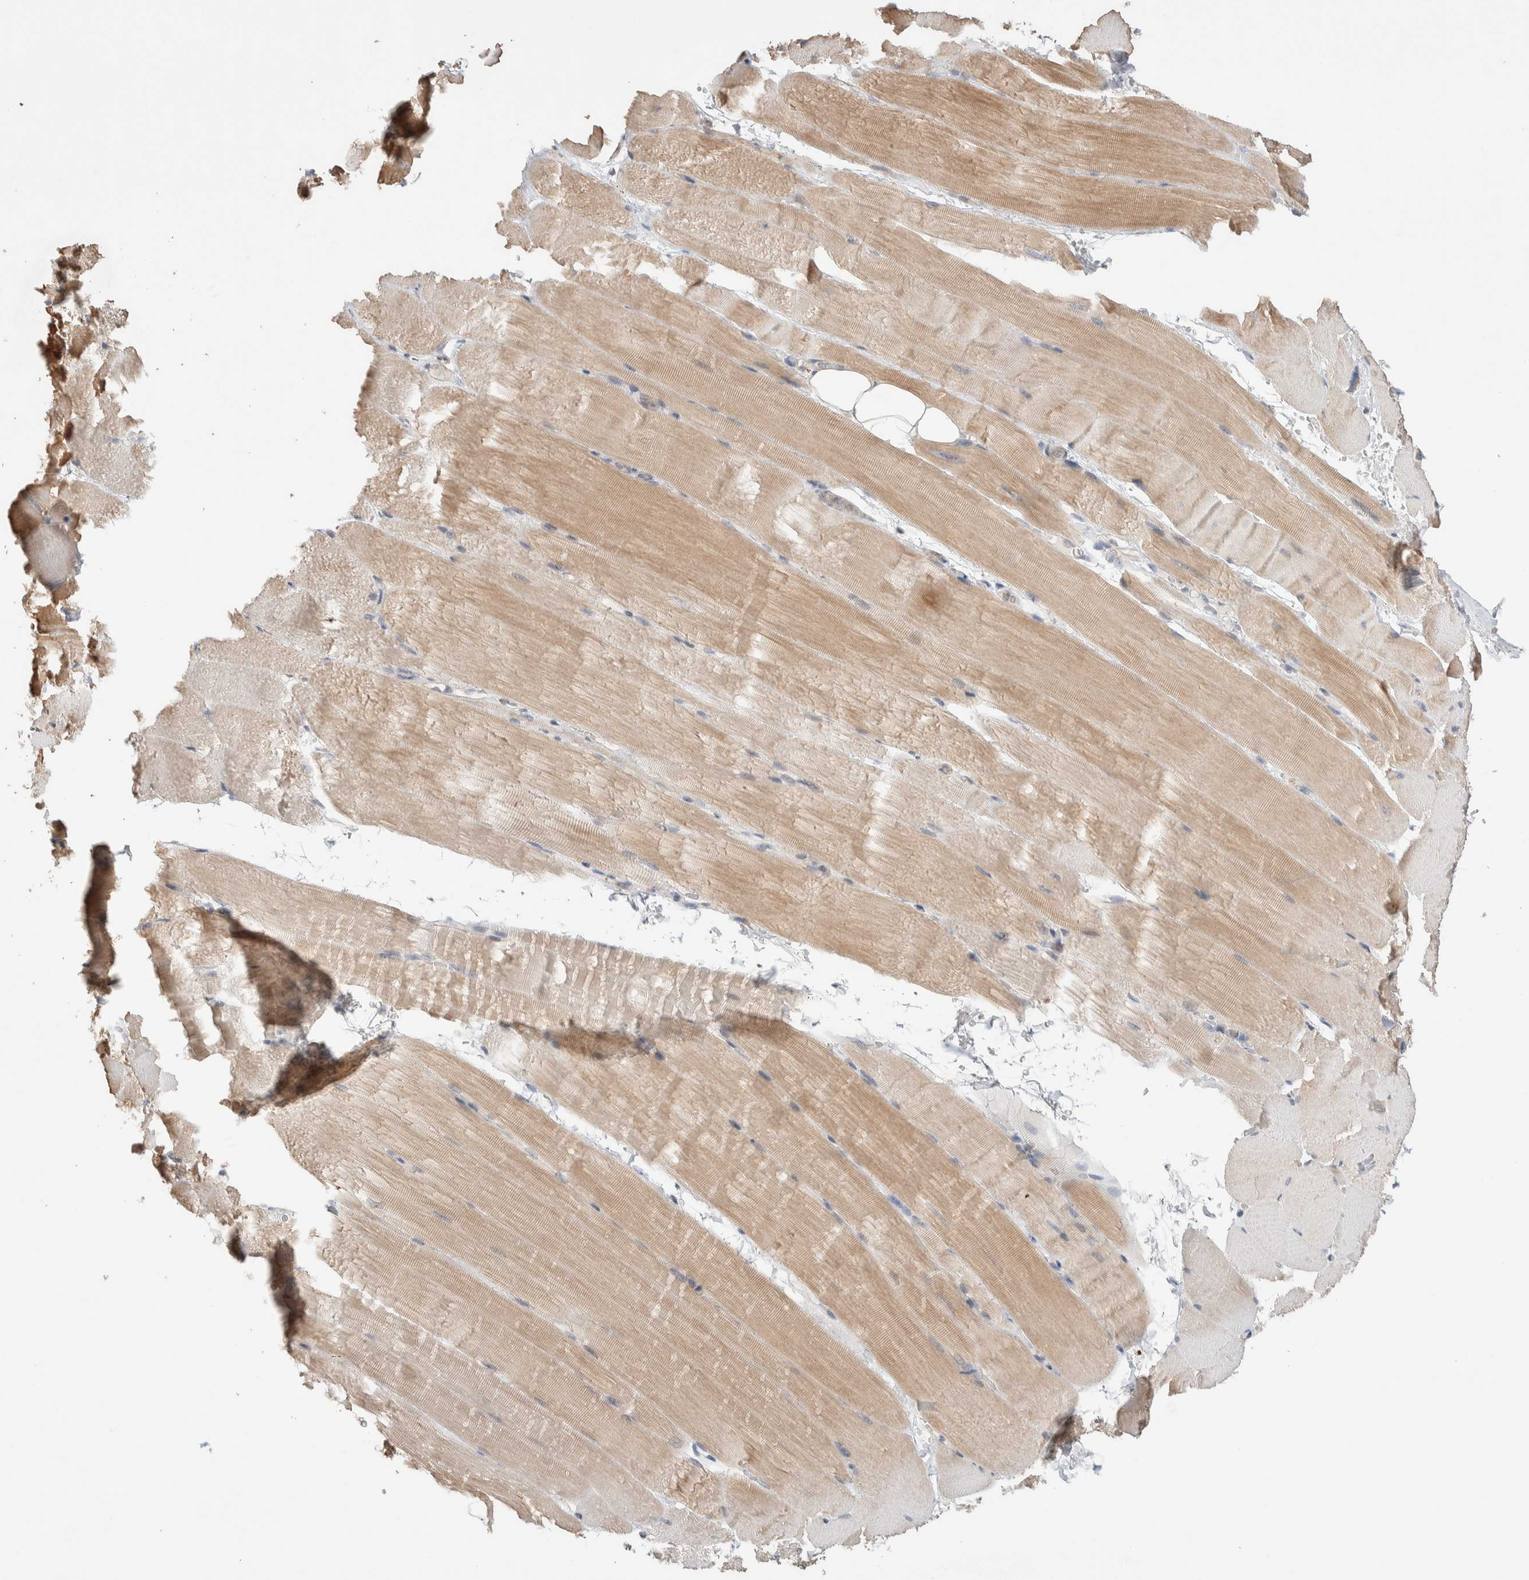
{"staining": {"intensity": "weak", "quantity": ">75%", "location": "cytoplasmic/membranous"}, "tissue": "skeletal muscle", "cell_type": "Myocytes", "image_type": "normal", "snomed": [{"axis": "morphology", "description": "Normal tissue, NOS"}, {"axis": "topography", "description": "Skeletal muscle"}, {"axis": "topography", "description": "Parathyroid gland"}], "caption": "High-magnification brightfield microscopy of normal skeletal muscle stained with DAB (brown) and counterstained with hematoxylin (blue). myocytes exhibit weak cytoplasmic/membranous expression is present in about>75% of cells.", "gene": "ZNF704", "patient": {"sex": "female", "age": 37}}